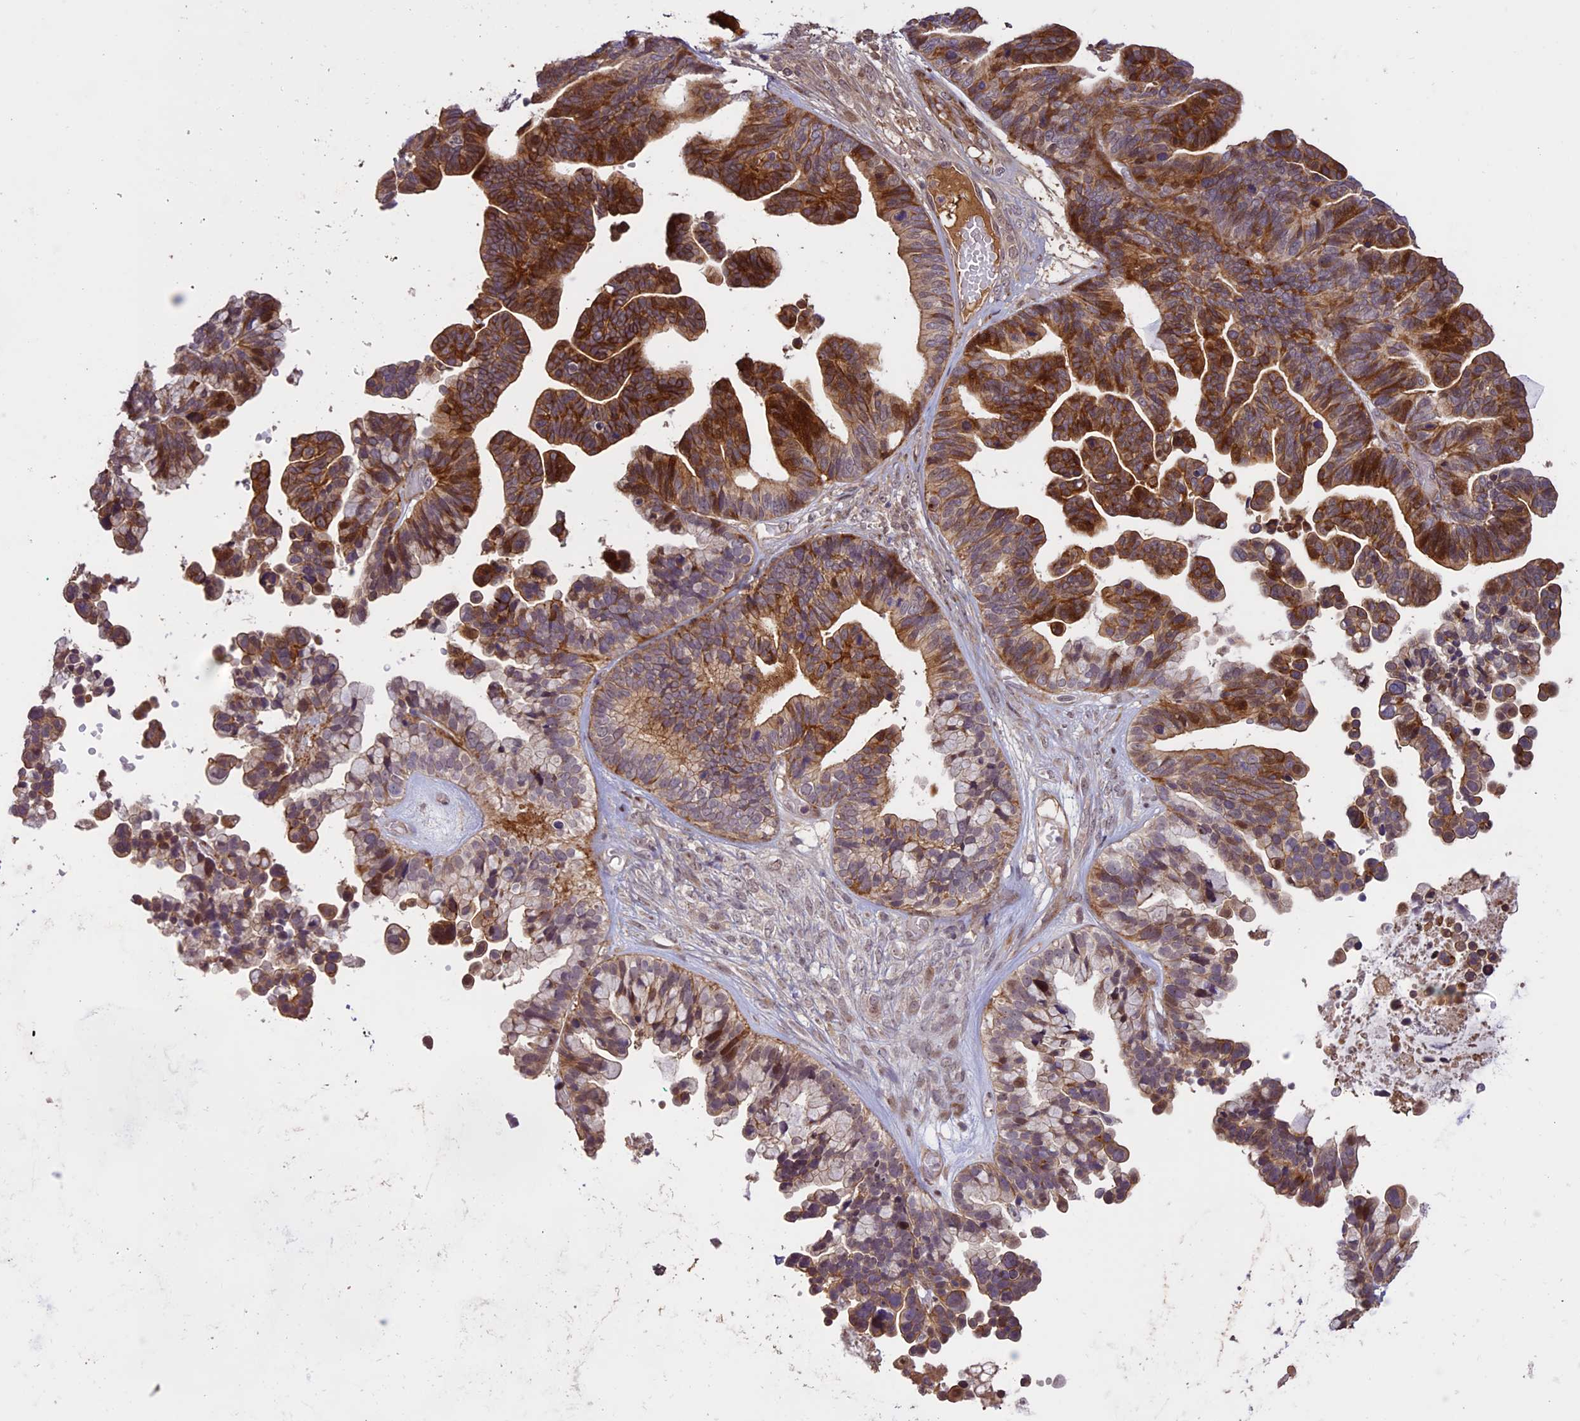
{"staining": {"intensity": "strong", "quantity": ">75%", "location": "cytoplasmic/membranous"}, "tissue": "ovarian cancer", "cell_type": "Tumor cells", "image_type": "cancer", "snomed": [{"axis": "morphology", "description": "Cystadenocarcinoma, serous, NOS"}, {"axis": "topography", "description": "Ovary"}], "caption": "Strong cytoplasmic/membranous protein expression is present in about >75% of tumor cells in serous cystadenocarcinoma (ovarian).", "gene": "ENHO", "patient": {"sex": "female", "age": 56}}